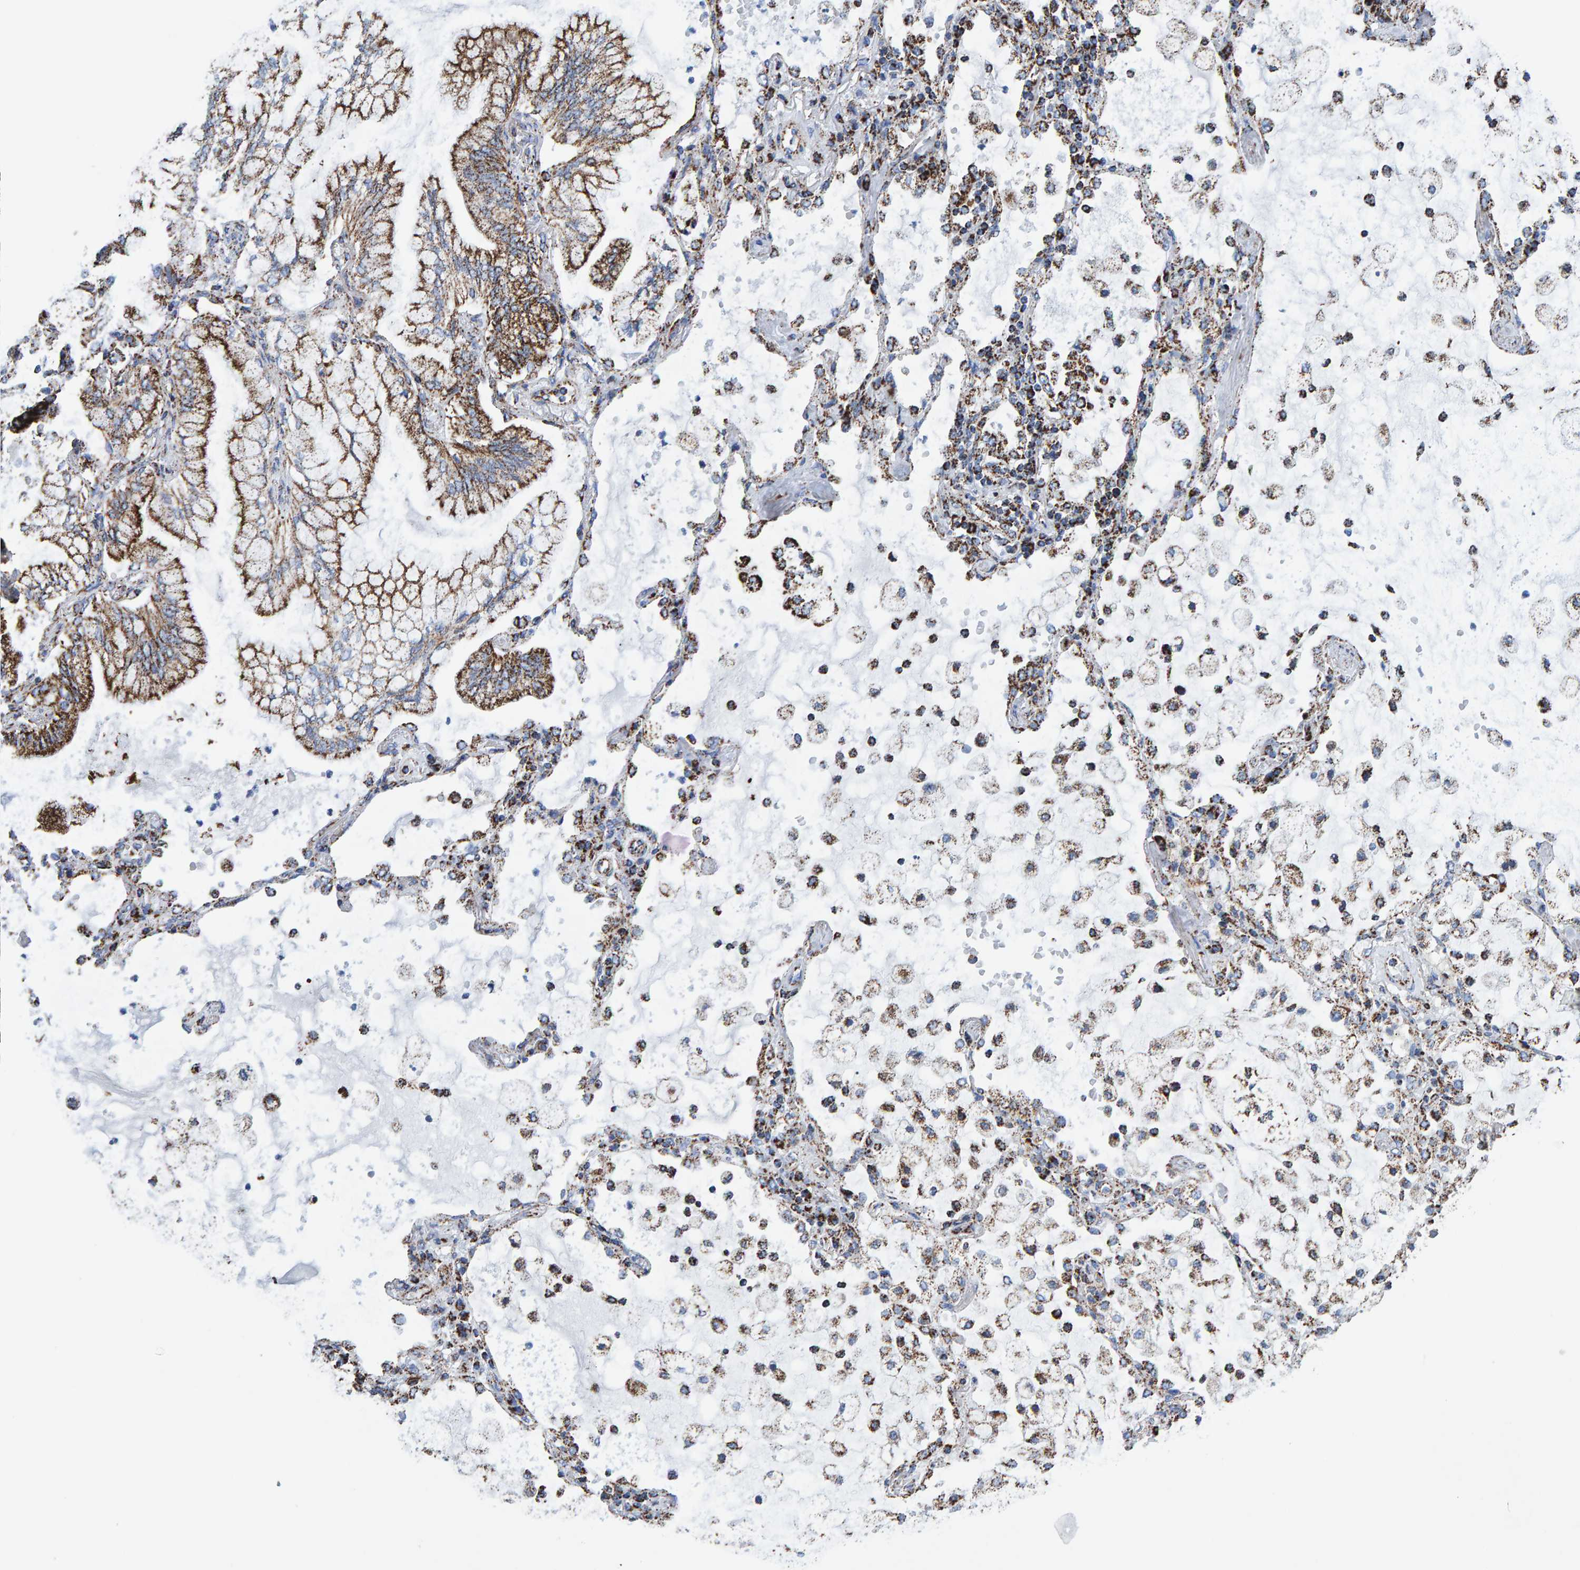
{"staining": {"intensity": "moderate", "quantity": ">75%", "location": "cytoplasmic/membranous"}, "tissue": "lung cancer", "cell_type": "Tumor cells", "image_type": "cancer", "snomed": [{"axis": "morphology", "description": "Adenocarcinoma, NOS"}, {"axis": "topography", "description": "Lung"}], "caption": "About >75% of tumor cells in lung cancer (adenocarcinoma) display moderate cytoplasmic/membranous protein positivity as visualized by brown immunohistochemical staining.", "gene": "ENSG00000262660", "patient": {"sex": "female", "age": 70}}